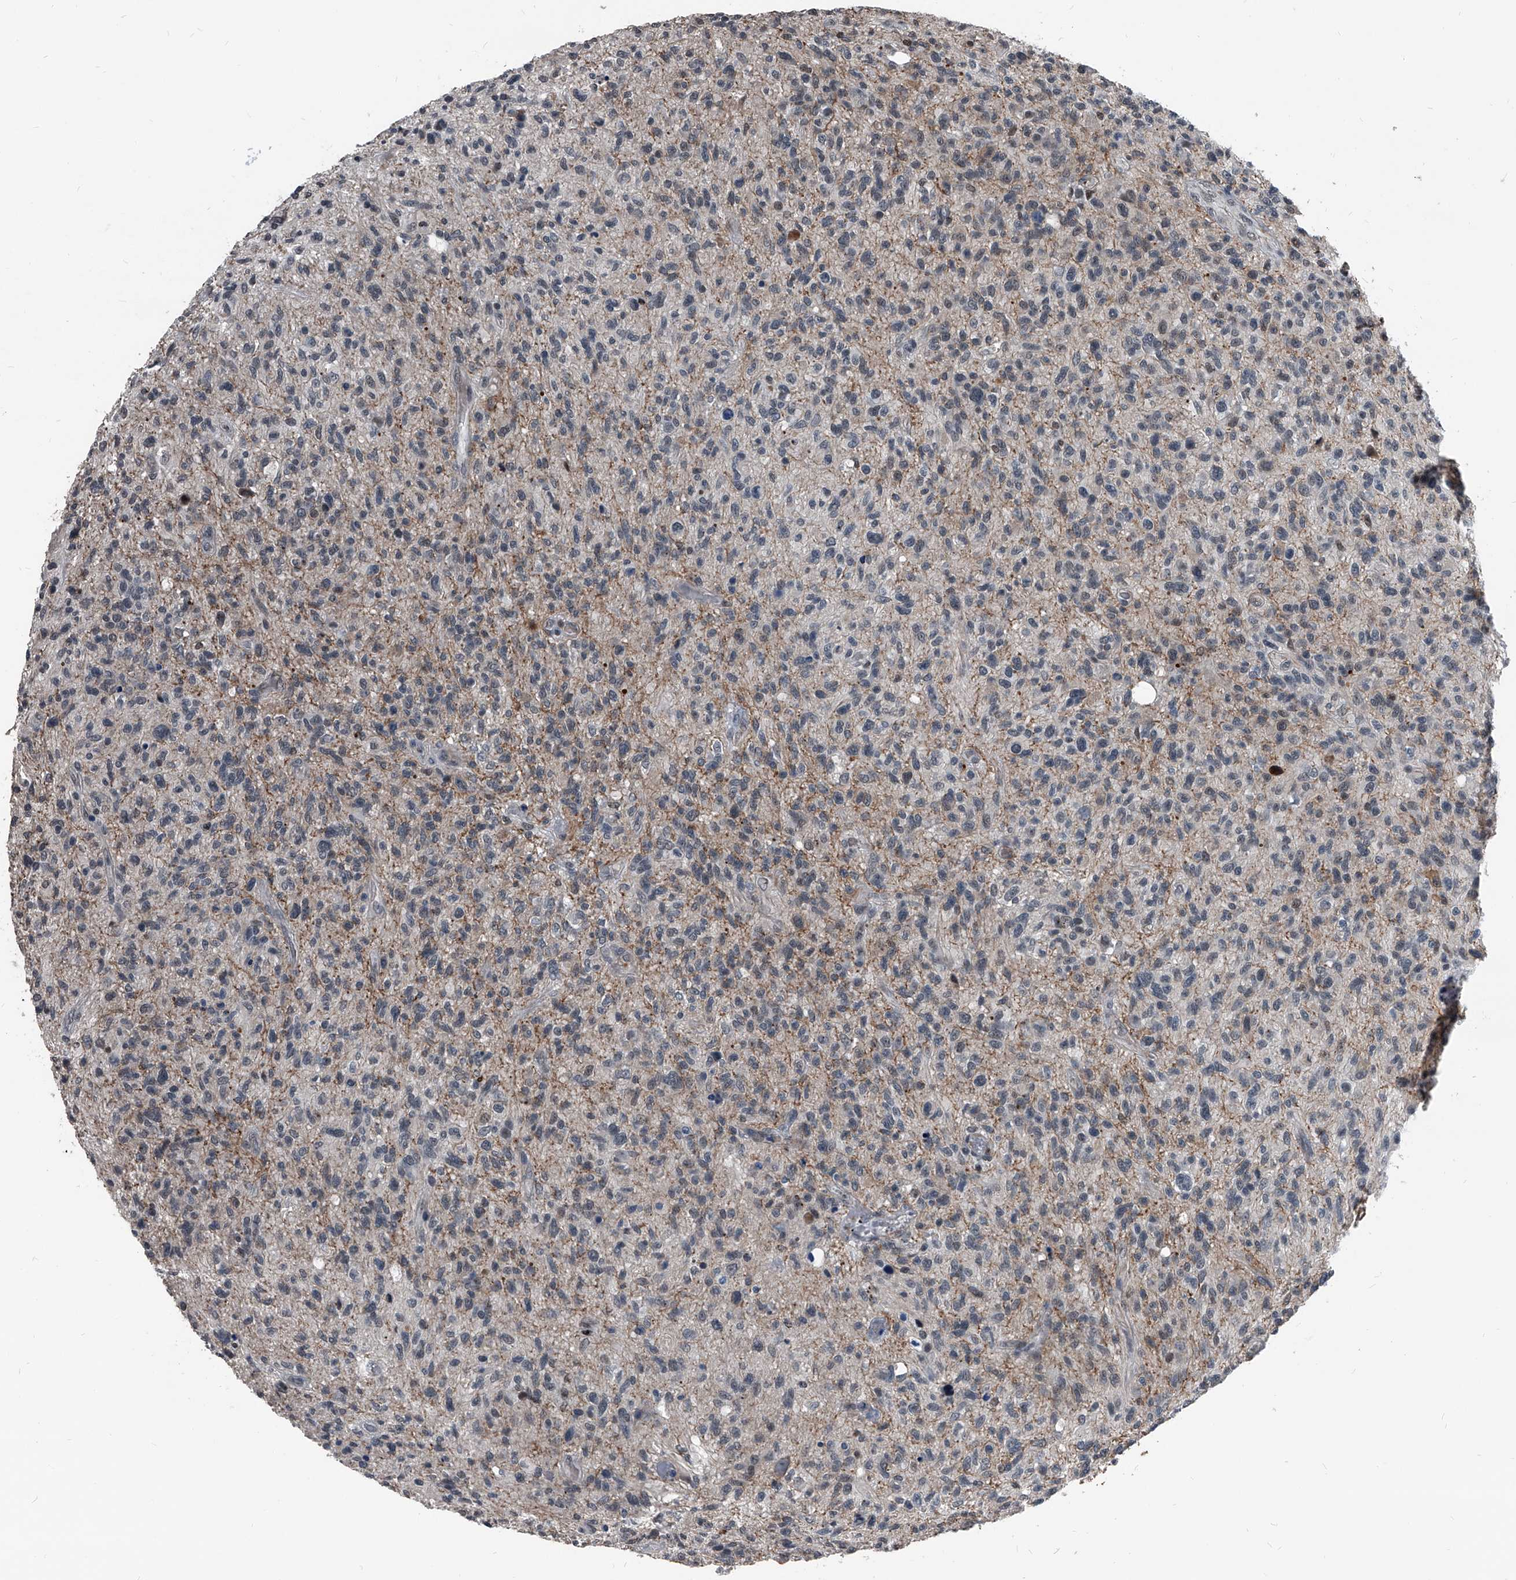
{"staining": {"intensity": "moderate", "quantity": "<25%", "location": "nuclear"}, "tissue": "glioma", "cell_type": "Tumor cells", "image_type": "cancer", "snomed": [{"axis": "morphology", "description": "Glioma, malignant, High grade"}, {"axis": "topography", "description": "Brain"}], "caption": "Malignant glioma (high-grade) stained for a protein reveals moderate nuclear positivity in tumor cells.", "gene": "MEN1", "patient": {"sex": "male", "age": 47}}